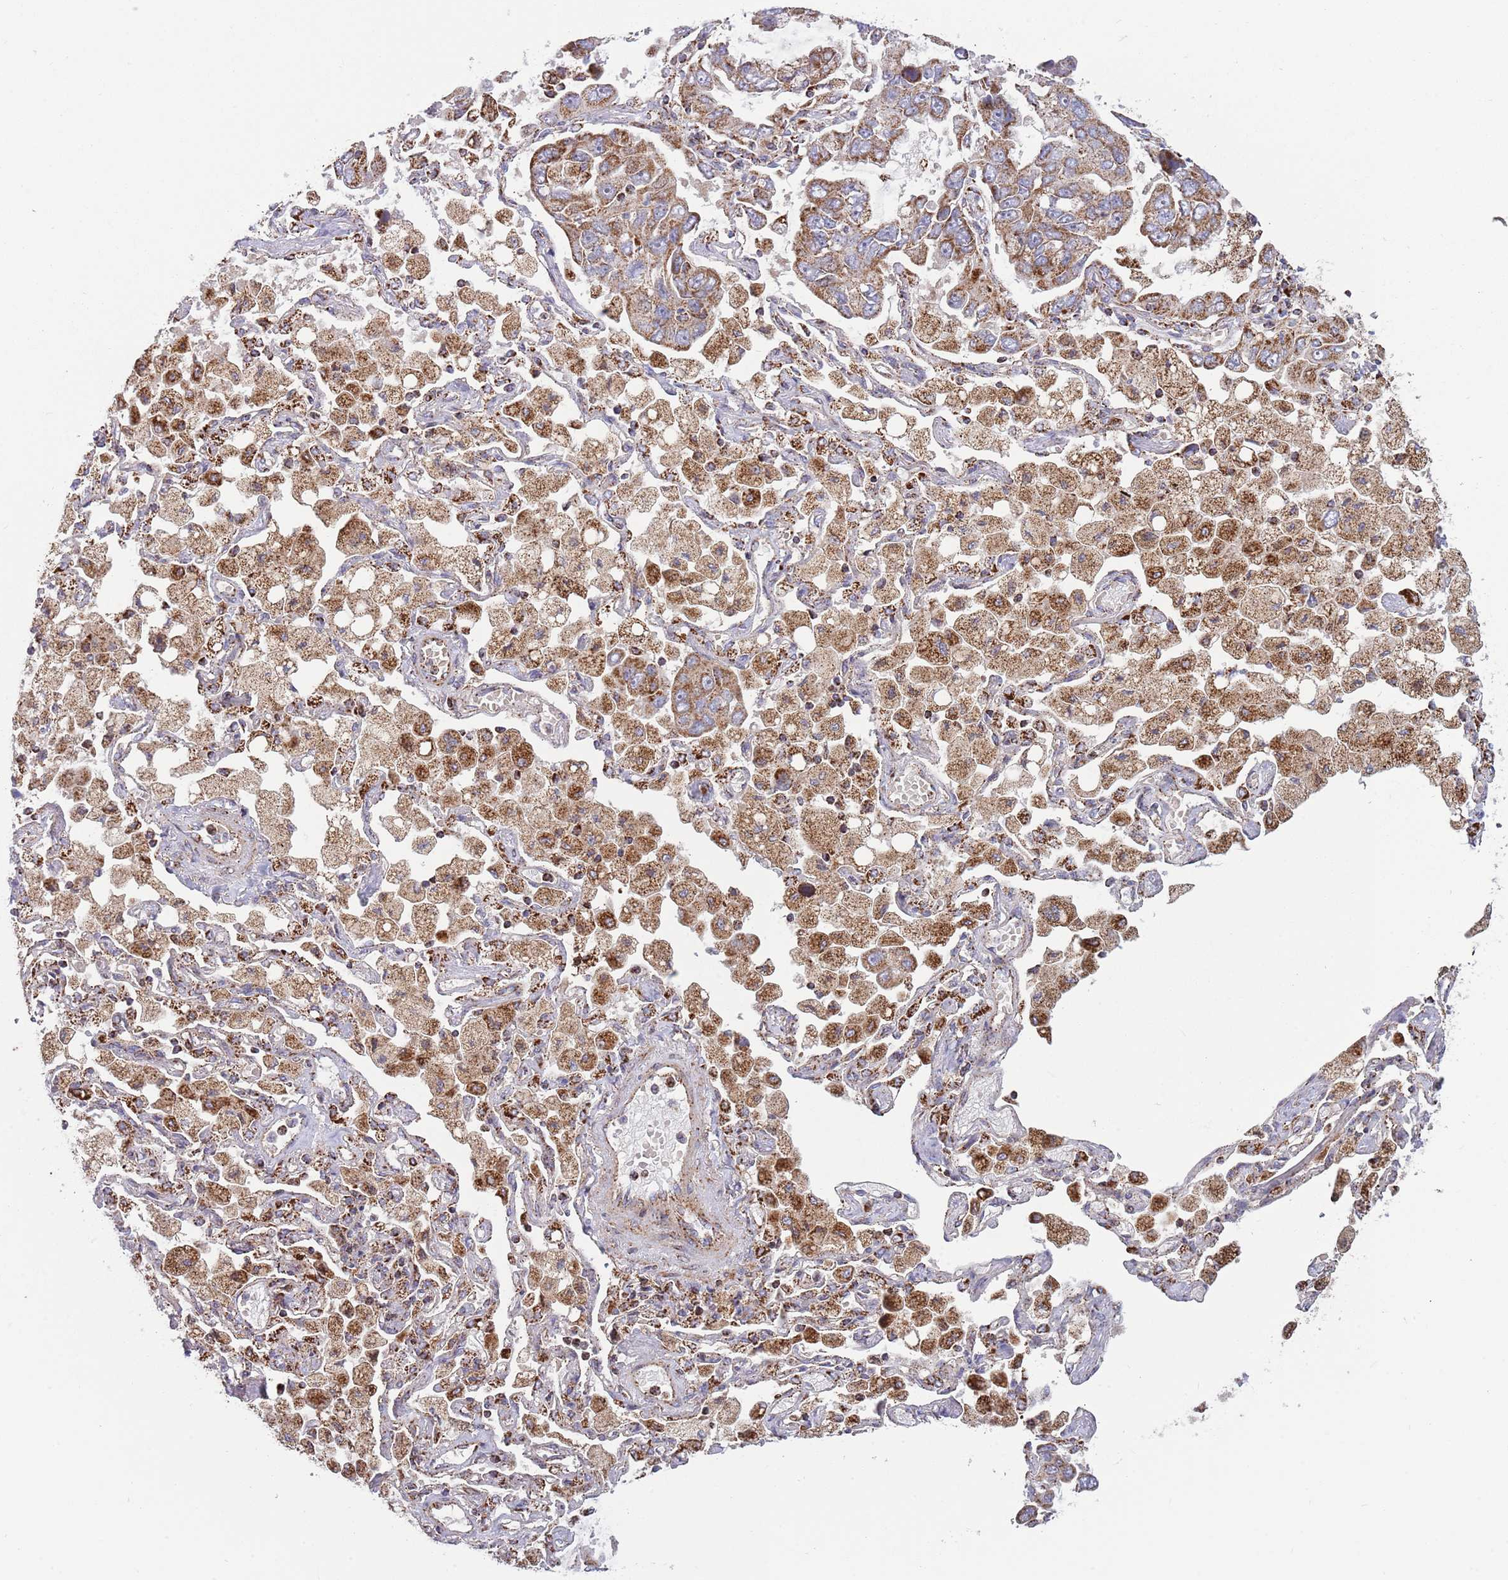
{"staining": {"intensity": "moderate", "quantity": ">75%", "location": "cytoplasmic/membranous"}, "tissue": "lung cancer", "cell_type": "Tumor cells", "image_type": "cancer", "snomed": [{"axis": "morphology", "description": "Adenocarcinoma, NOS"}, {"axis": "topography", "description": "Lung"}], "caption": "Human lung cancer stained for a protein (brown) displays moderate cytoplasmic/membranous positive positivity in approximately >75% of tumor cells.", "gene": "ATP5PD", "patient": {"sex": "male", "age": 64}}